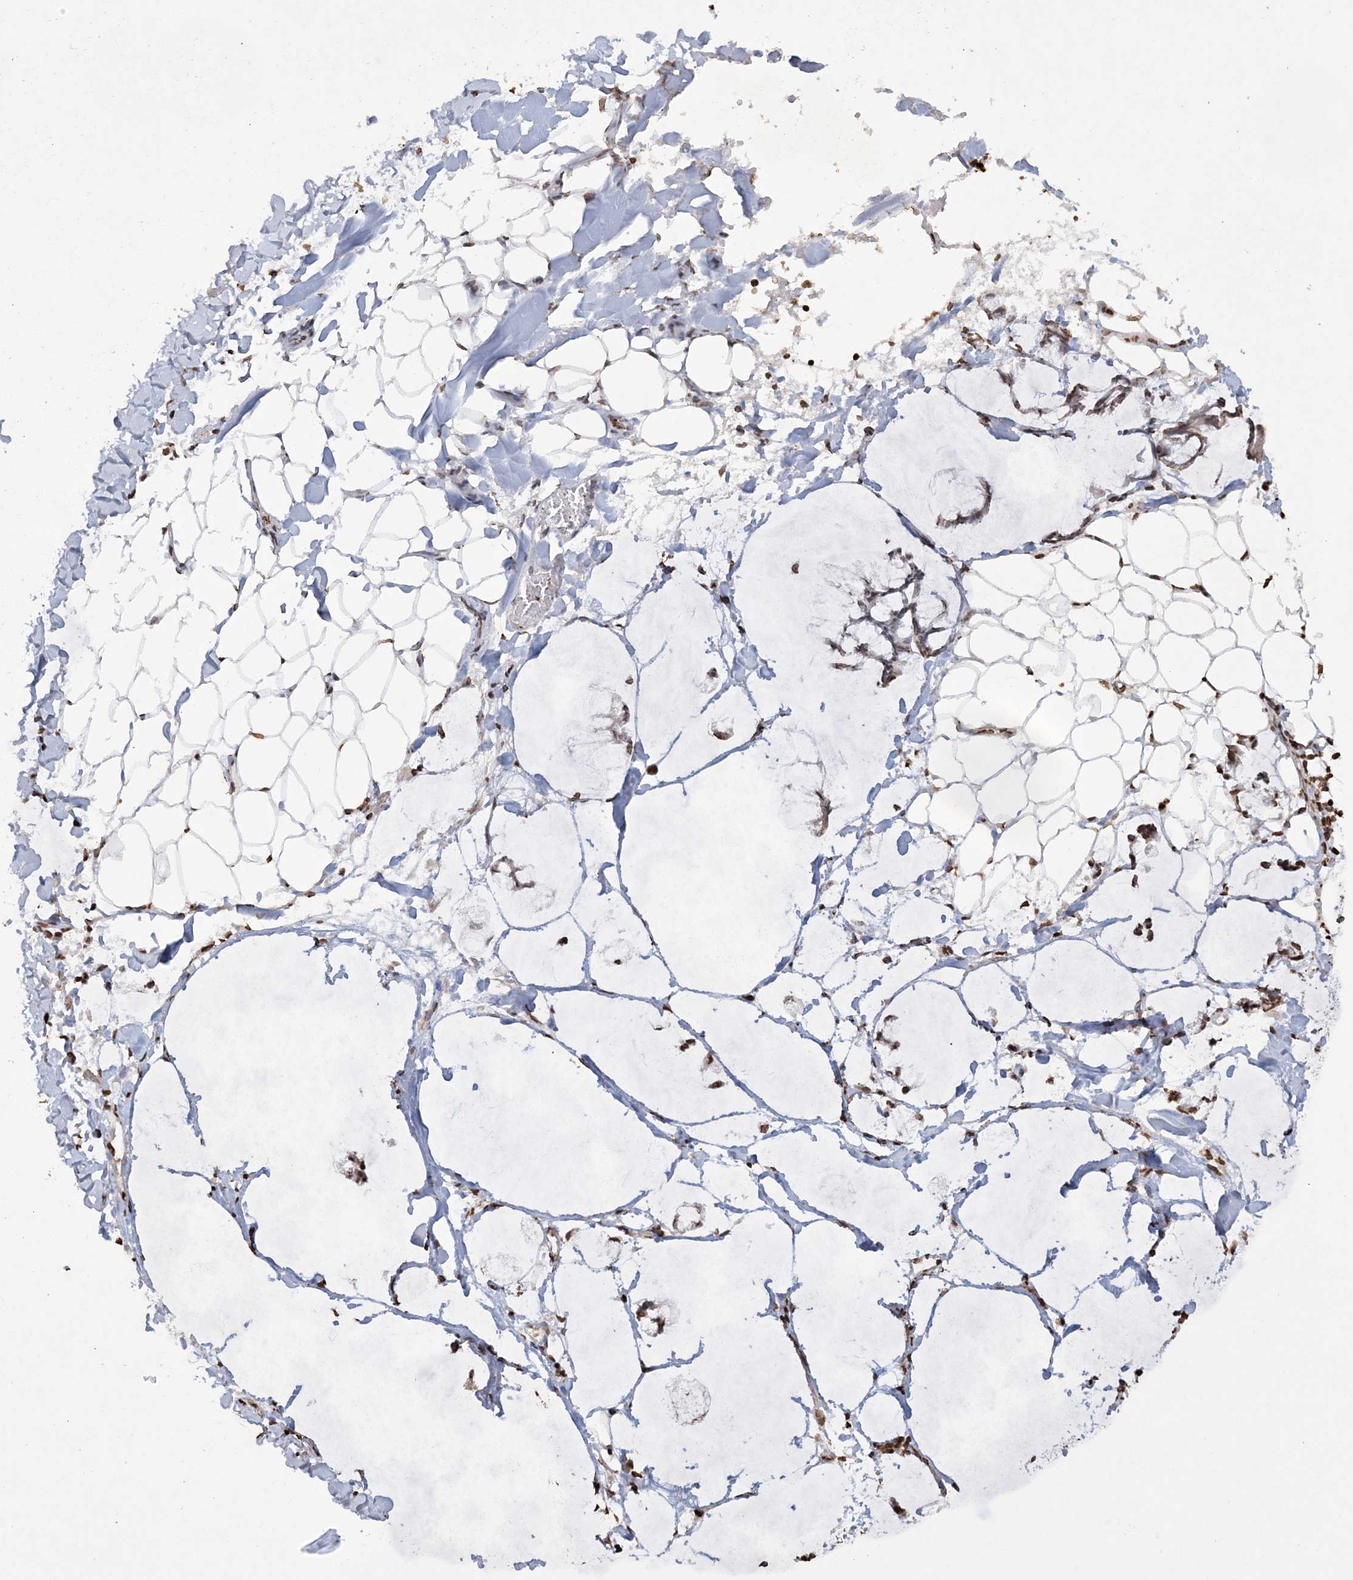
{"staining": {"intensity": "moderate", "quantity": ">75%", "location": "cytoplasmic/membranous"}, "tissue": "adipose tissue", "cell_type": "Adipocytes", "image_type": "normal", "snomed": [{"axis": "morphology", "description": "Normal tissue, NOS"}, {"axis": "morphology", "description": "Adenocarcinoma, NOS"}, {"axis": "topography", "description": "Colon"}, {"axis": "topography", "description": "Peripheral nerve tissue"}], "caption": "This histopathology image reveals normal adipose tissue stained with immunohistochemistry to label a protein in brown. The cytoplasmic/membranous of adipocytes show moderate positivity for the protein. Nuclei are counter-stained blue.", "gene": "TTC7A", "patient": {"sex": "male", "age": 14}}